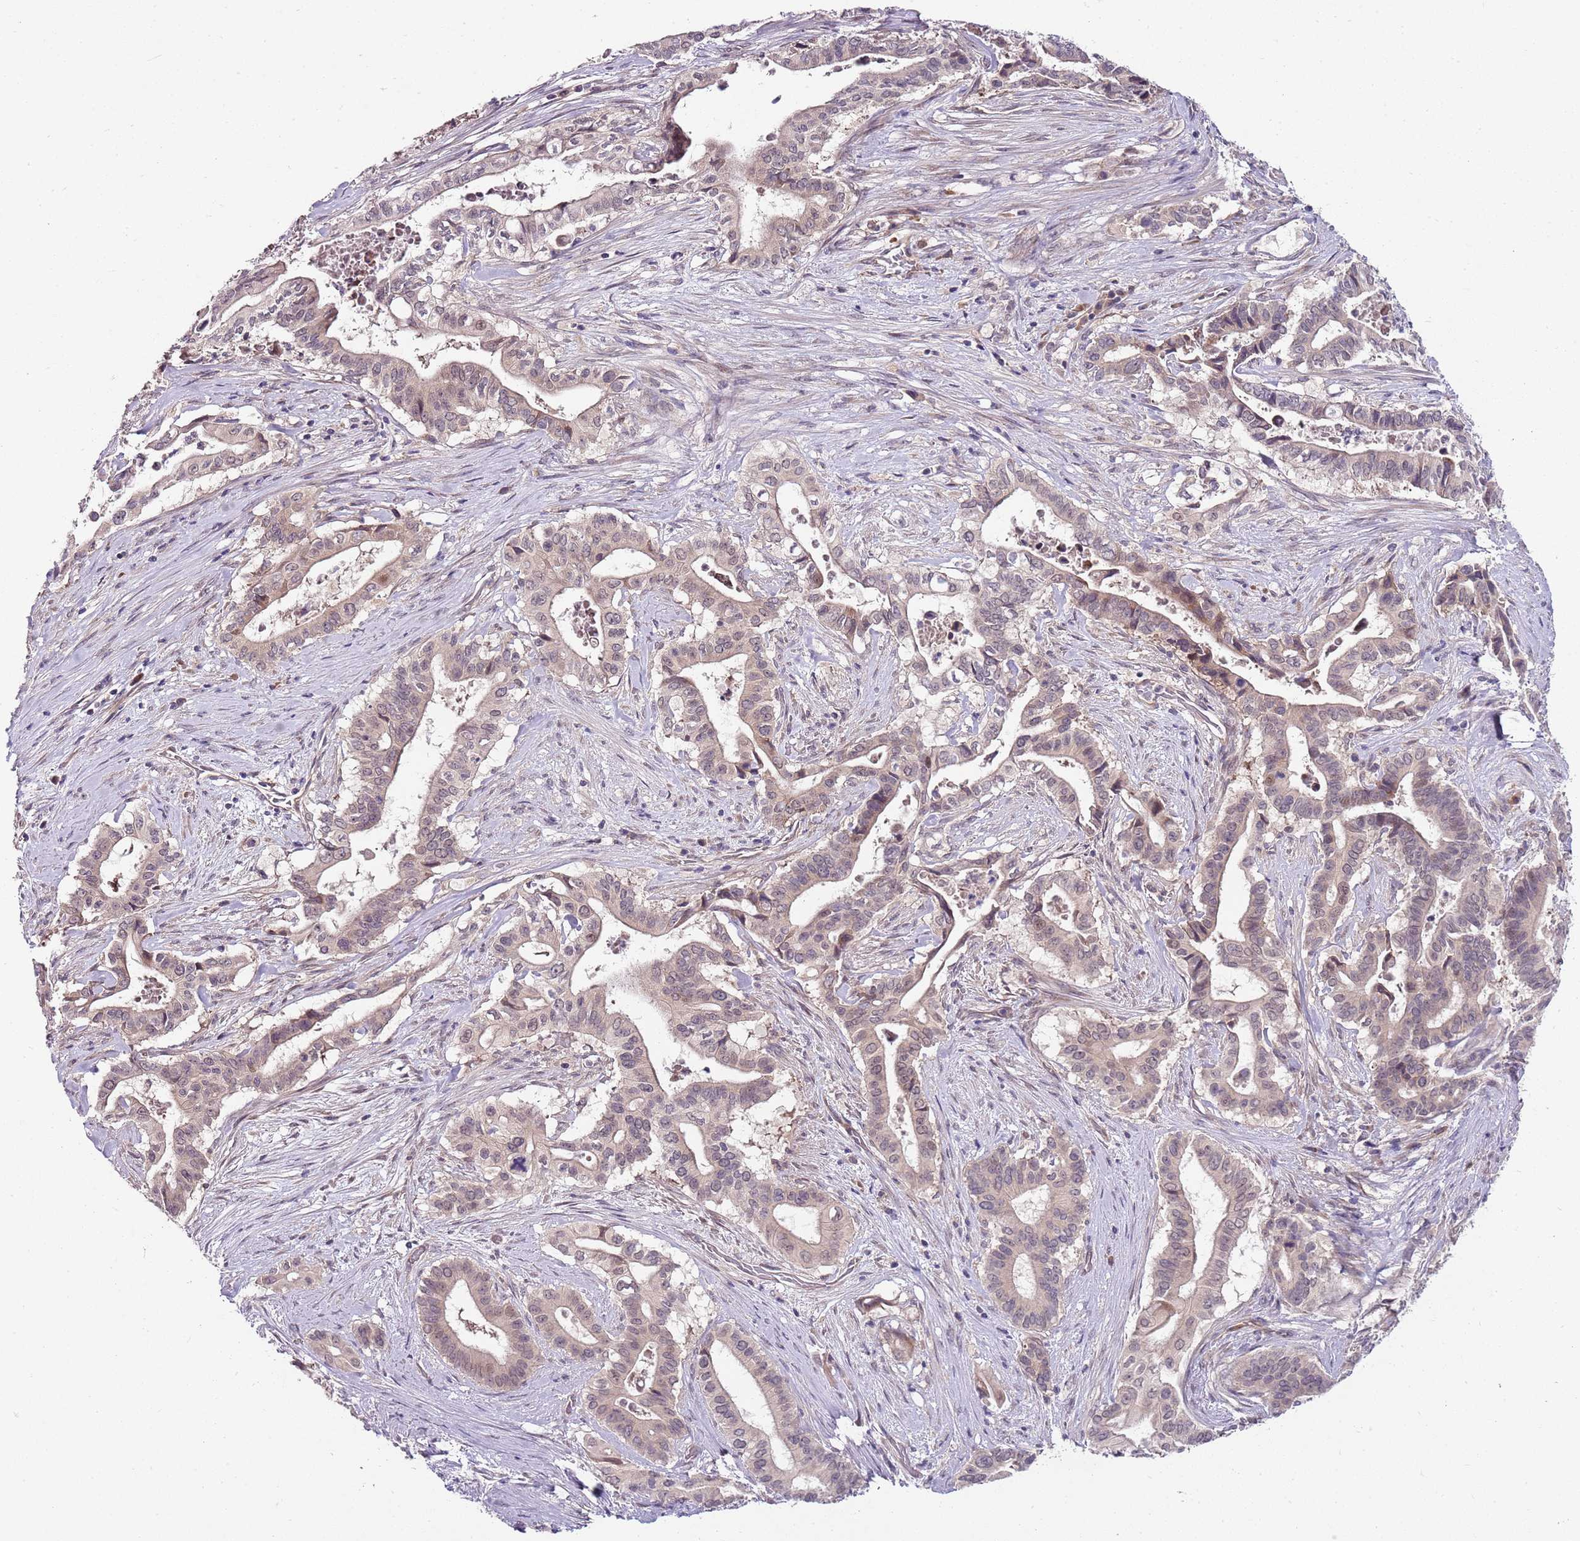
{"staining": {"intensity": "weak", "quantity": "<25%", "location": "cytoplasmic/membranous"}, "tissue": "pancreatic cancer", "cell_type": "Tumor cells", "image_type": "cancer", "snomed": [{"axis": "morphology", "description": "Adenocarcinoma, NOS"}, {"axis": "topography", "description": "Pancreas"}], "caption": "IHC of adenocarcinoma (pancreatic) reveals no staining in tumor cells.", "gene": "FBXL22", "patient": {"sex": "female", "age": 77}}